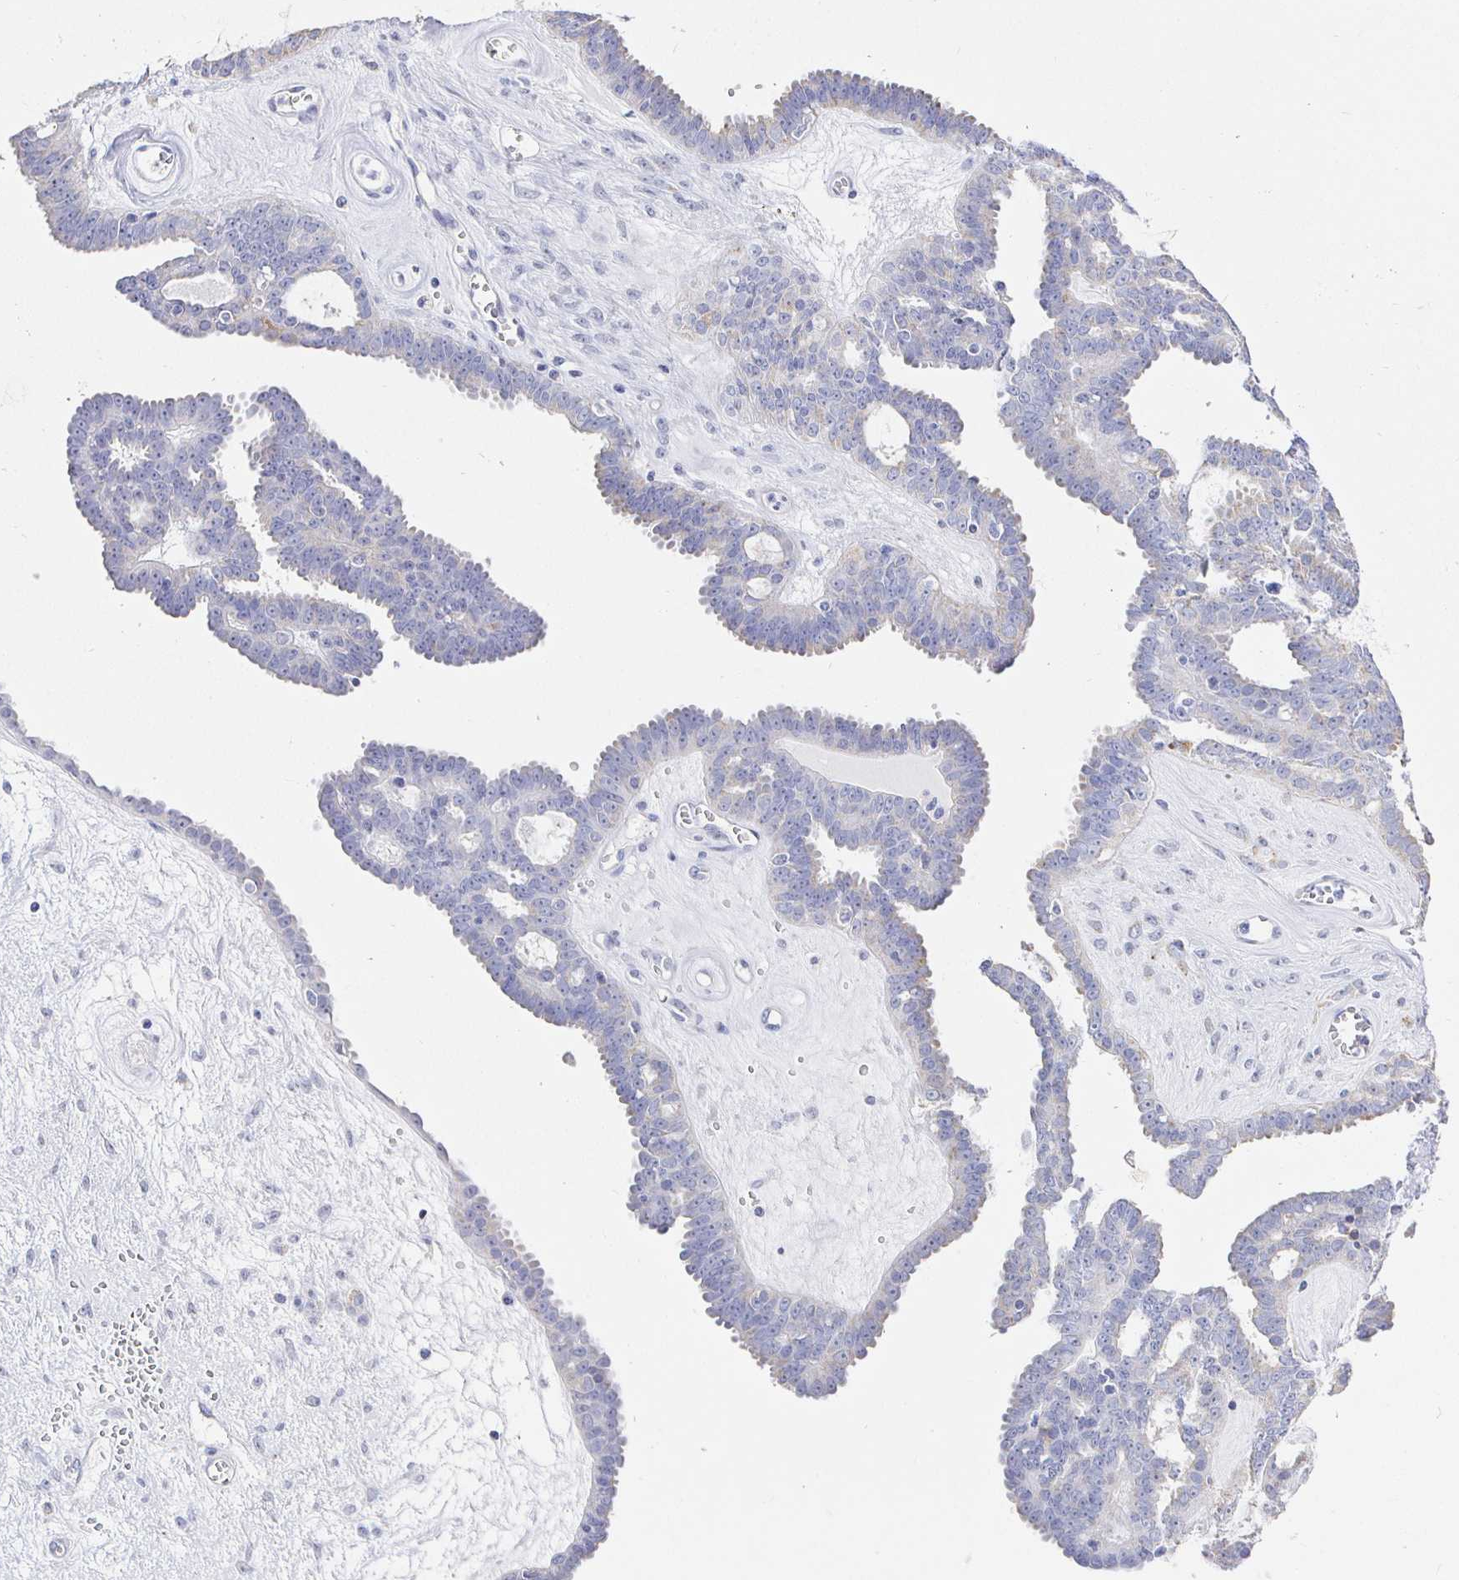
{"staining": {"intensity": "negative", "quantity": "none", "location": "none"}, "tissue": "ovarian cancer", "cell_type": "Tumor cells", "image_type": "cancer", "snomed": [{"axis": "morphology", "description": "Cystadenocarcinoma, serous, NOS"}, {"axis": "topography", "description": "Ovary"}], "caption": "High power microscopy photomicrograph of an immunohistochemistry image of ovarian cancer, revealing no significant staining in tumor cells.", "gene": "CR2", "patient": {"sex": "female", "age": 71}}